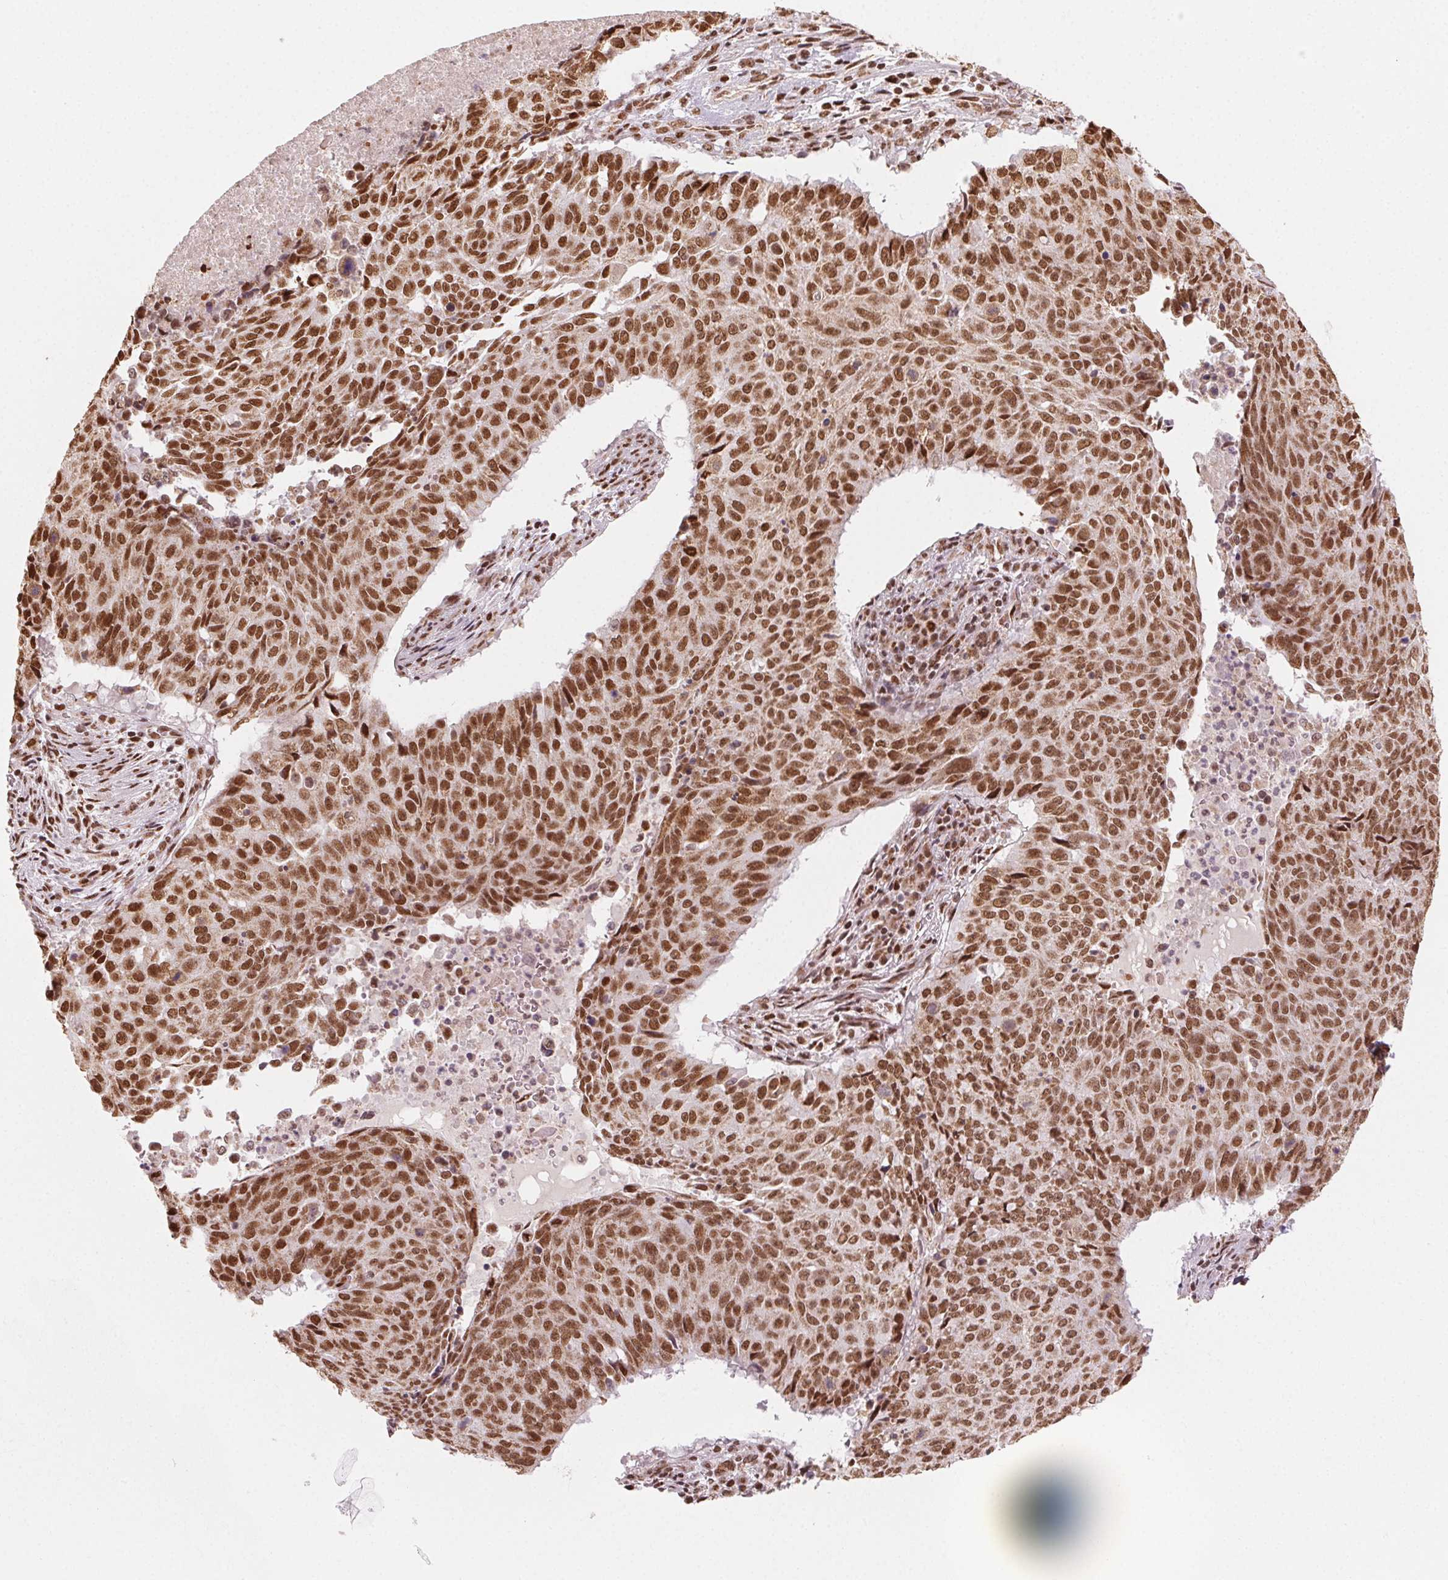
{"staining": {"intensity": "strong", "quantity": ">75%", "location": "nuclear"}, "tissue": "lung cancer", "cell_type": "Tumor cells", "image_type": "cancer", "snomed": [{"axis": "morphology", "description": "Normal tissue, NOS"}, {"axis": "morphology", "description": "Squamous cell carcinoma, NOS"}, {"axis": "topography", "description": "Bronchus"}, {"axis": "topography", "description": "Lung"}], "caption": "Strong nuclear staining for a protein is present in approximately >75% of tumor cells of squamous cell carcinoma (lung) using IHC.", "gene": "TOPORS", "patient": {"sex": "male", "age": 64}}